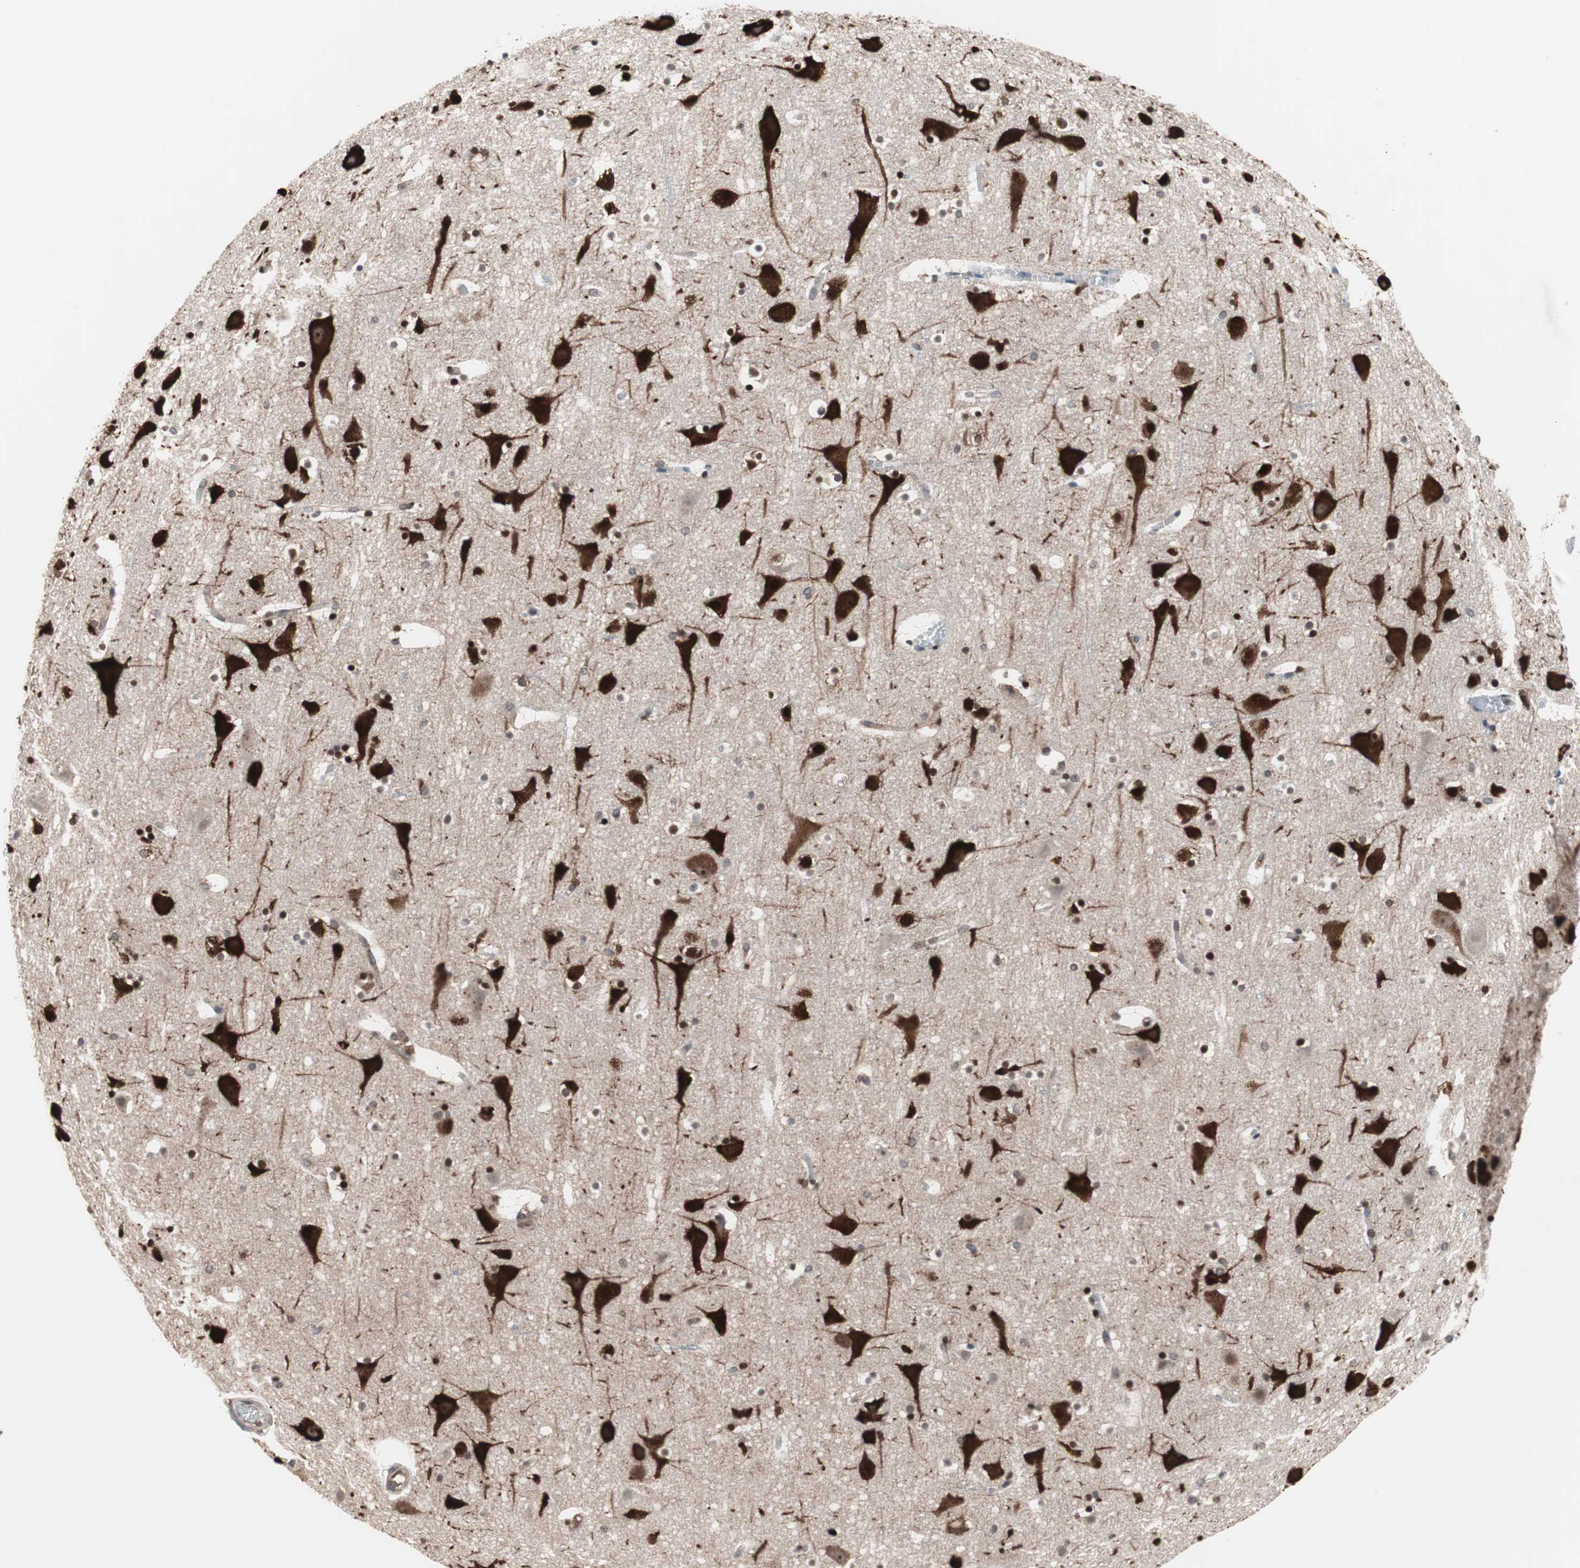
{"staining": {"intensity": "moderate", "quantity": "<25%", "location": "cytoplasmic/membranous"}, "tissue": "cerebral cortex", "cell_type": "Endothelial cells", "image_type": "normal", "snomed": [{"axis": "morphology", "description": "Normal tissue, NOS"}, {"axis": "topography", "description": "Cerebral cortex"}], "caption": "Moderate cytoplasmic/membranous expression for a protein is identified in approximately <25% of endothelial cells of benign cerebral cortex using IHC.", "gene": "IRS1", "patient": {"sex": "male", "age": 45}}